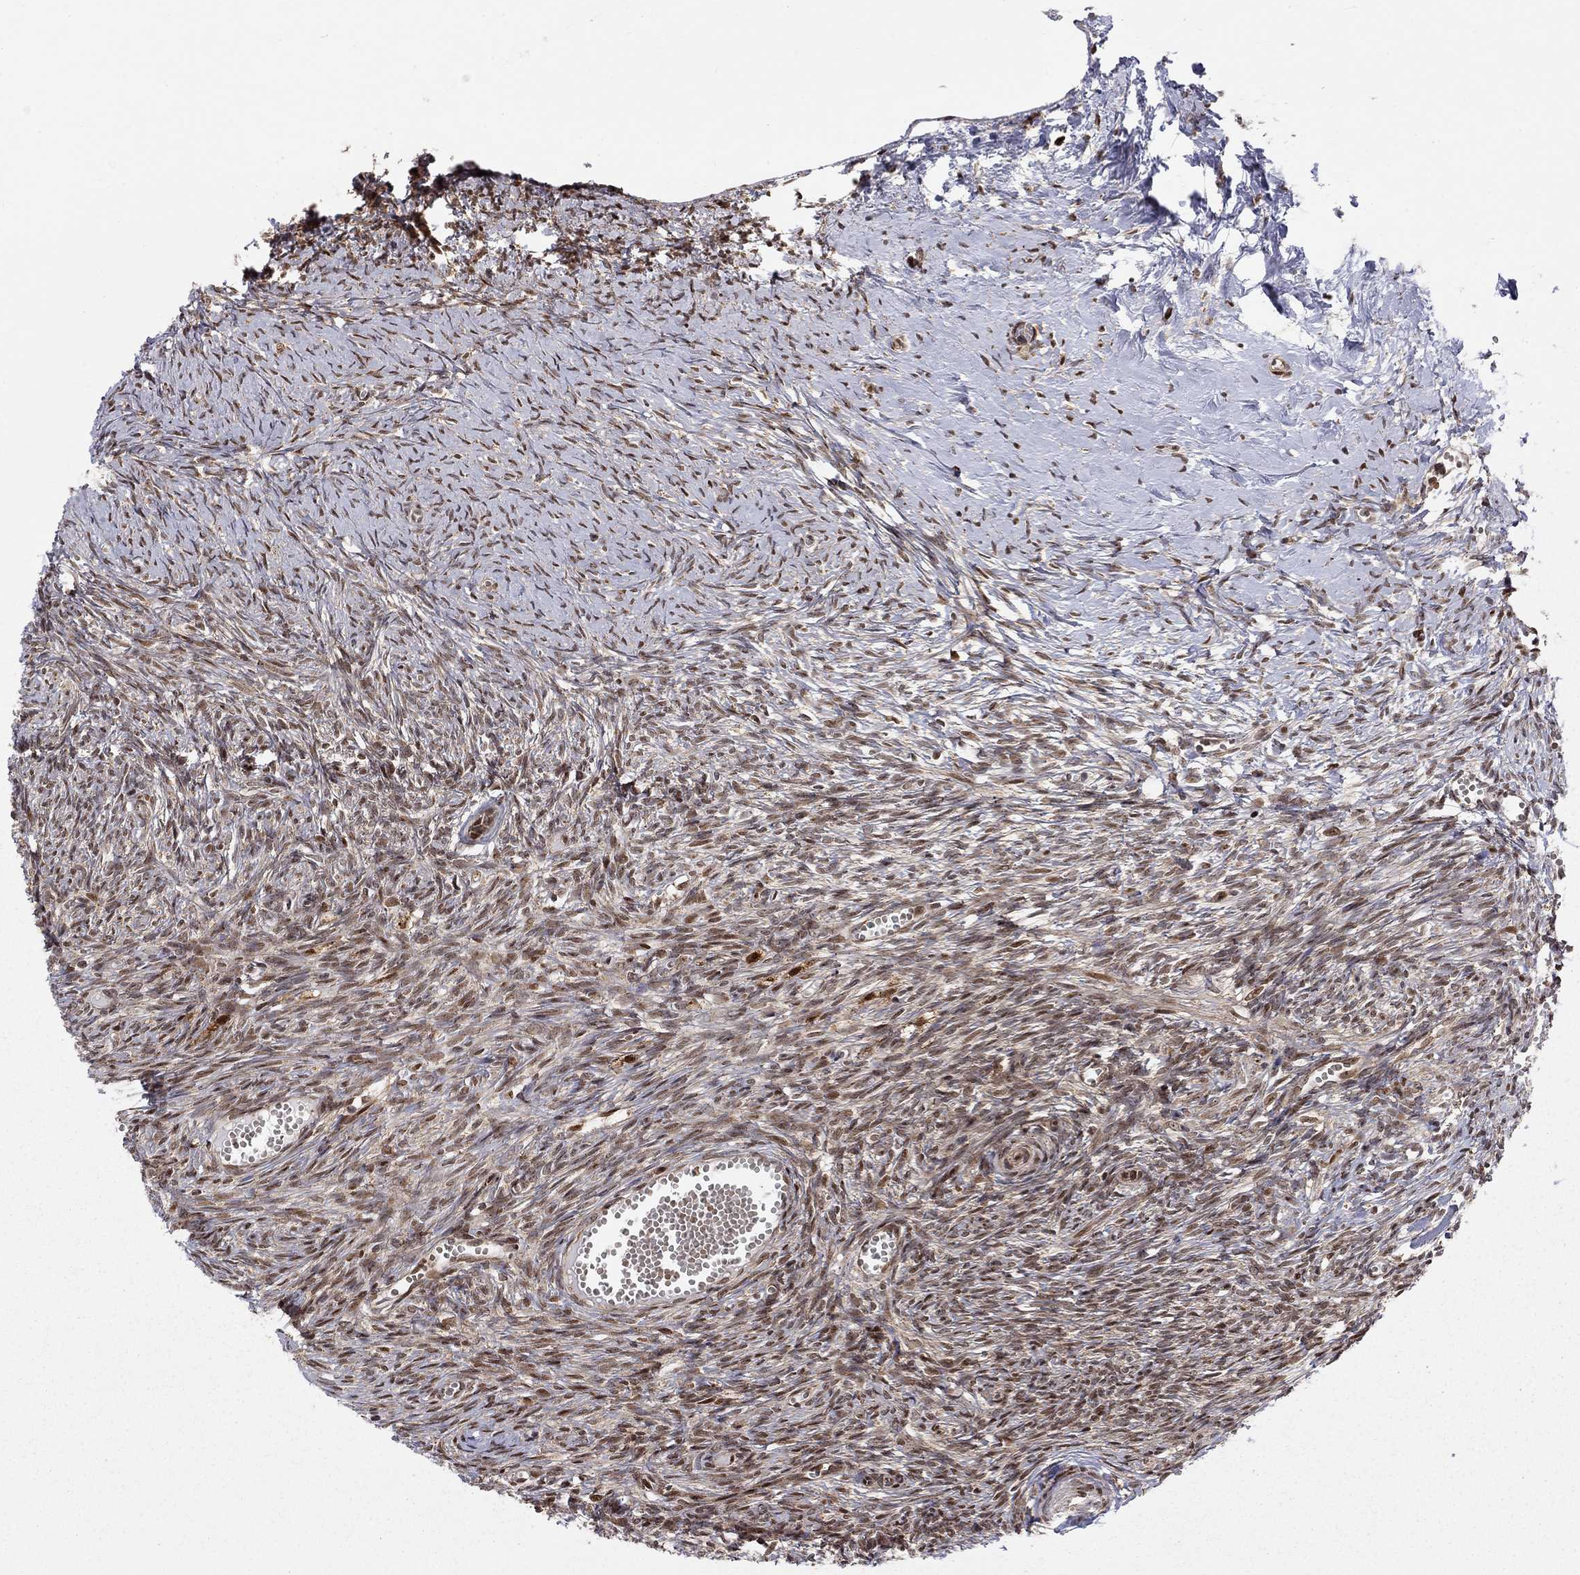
{"staining": {"intensity": "weak", "quantity": "25%-75%", "location": "cytoplasmic/membranous"}, "tissue": "ovary", "cell_type": "Ovarian stroma cells", "image_type": "normal", "snomed": [{"axis": "morphology", "description": "Normal tissue, NOS"}, {"axis": "topography", "description": "Ovary"}], "caption": "IHC photomicrograph of unremarkable ovary: ovary stained using immunohistochemistry demonstrates low levels of weak protein expression localized specifically in the cytoplasmic/membranous of ovarian stroma cells, appearing as a cytoplasmic/membranous brown color.", "gene": "ELOB", "patient": {"sex": "female", "age": 43}}